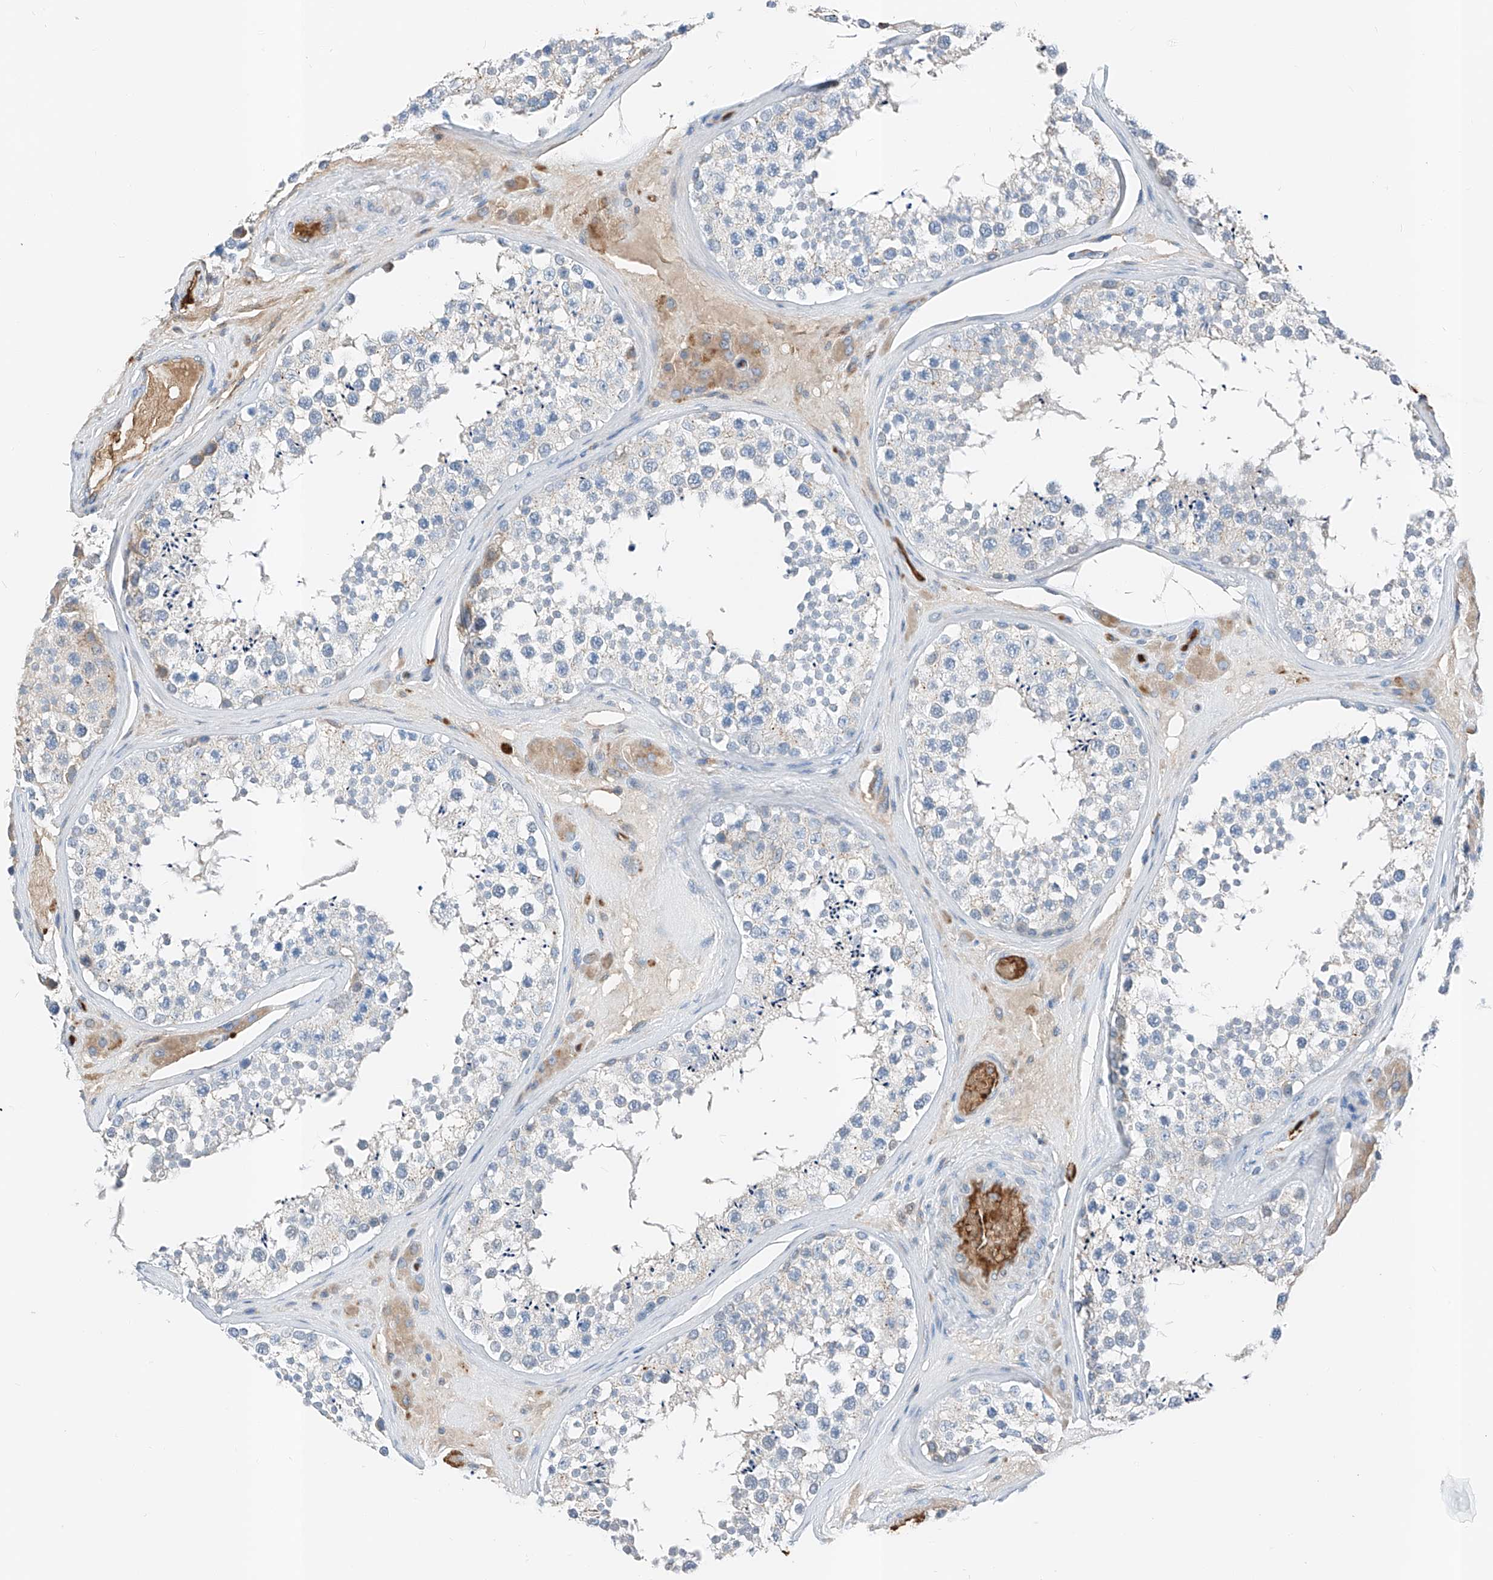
{"staining": {"intensity": "negative", "quantity": "none", "location": "none"}, "tissue": "testis", "cell_type": "Cells in seminiferous ducts", "image_type": "normal", "snomed": [{"axis": "morphology", "description": "Normal tissue, NOS"}, {"axis": "topography", "description": "Testis"}], "caption": "The immunohistochemistry (IHC) micrograph has no significant expression in cells in seminiferous ducts of testis.", "gene": "PRSS23", "patient": {"sex": "male", "age": 46}}